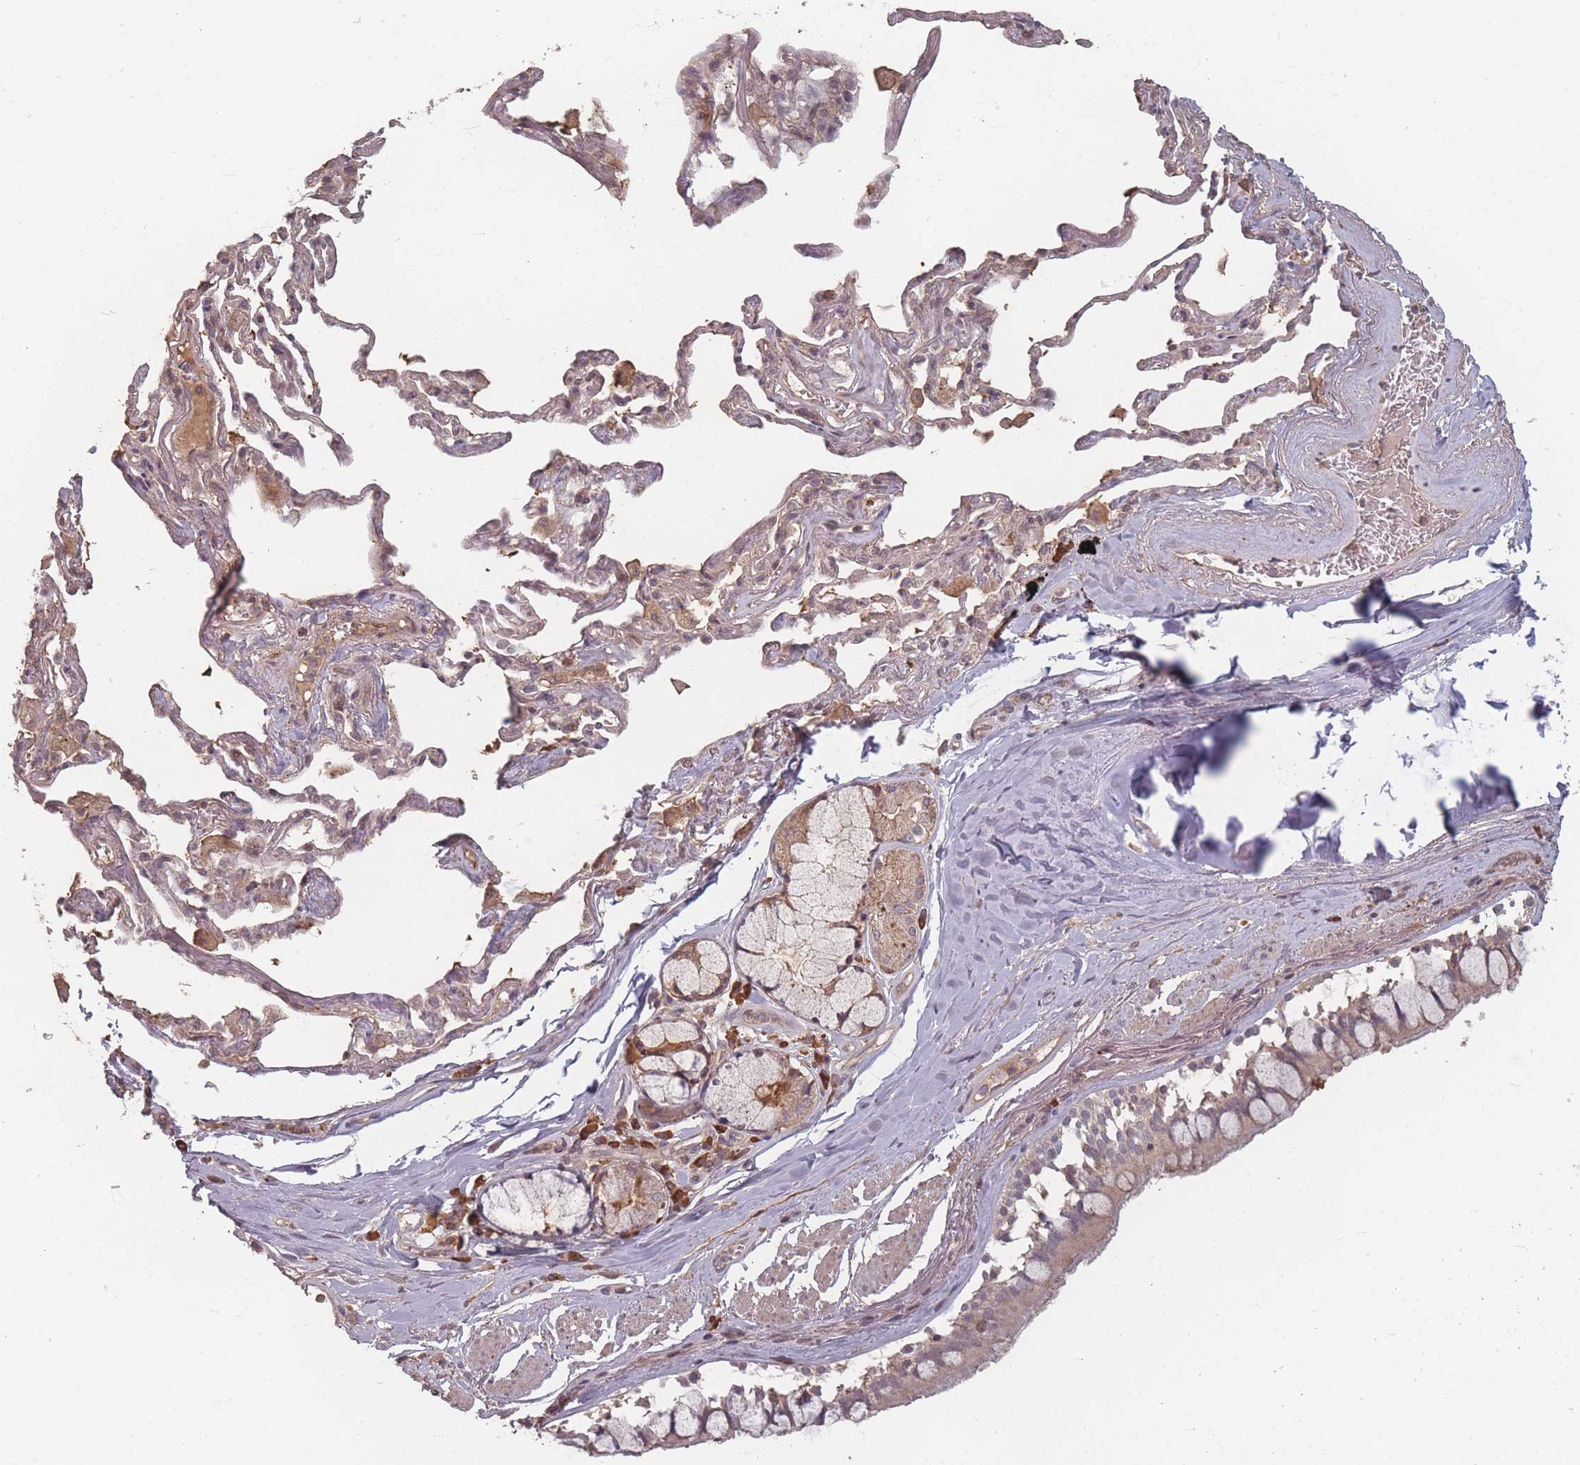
{"staining": {"intensity": "moderate", "quantity": "25%-75%", "location": "cytoplasmic/membranous"}, "tissue": "bronchus", "cell_type": "Respiratory epithelial cells", "image_type": "normal", "snomed": [{"axis": "morphology", "description": "Normal tissue, NOS"}, {"axis": "topography", "description": "Bronchus"}], "caption": "Bronchus was stained to show a protein in brown. There is medium levels of moderate cytoplasmic/membranous positivity in approximately 25%-75% of respiratory epithelial cells. (DAB IHC, brown staining for protein, blue staining for nuclei).", "gene": "HAGH", "patient": {"sex": "male", "age": 65}}